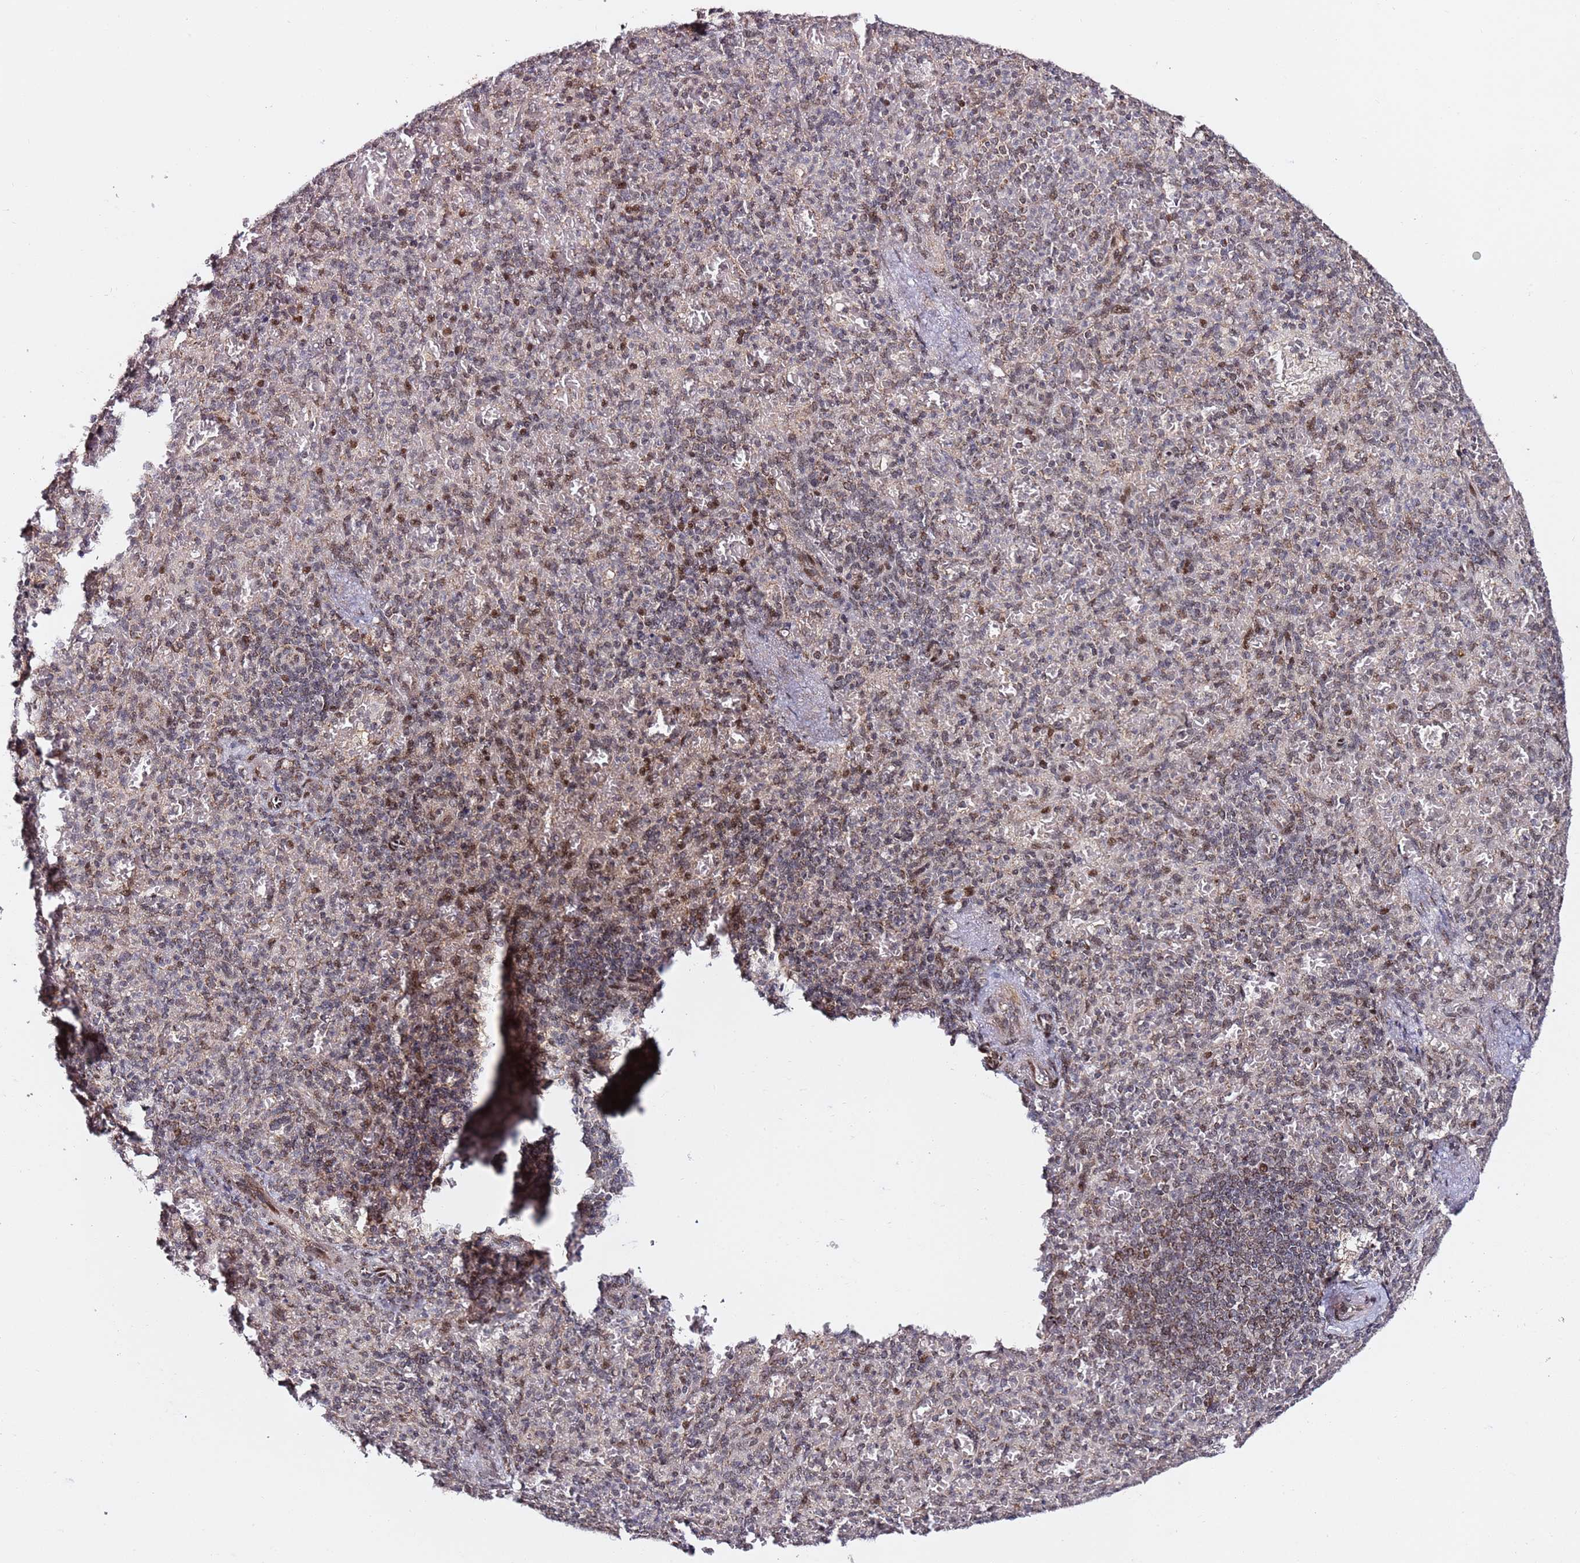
{"staining": {"intensity": "moderate", "quantity": "<25%", "location": "nuclear"}, "tissue": "spleen", "cell_type": "Cells in red pulp", "image_type": "normal", "snomed": [{"axis": "morphology", "description": "Normal tissue, NOS"}, {"axis": "topography", "description": "Spleen"}], "caption": "A micrograph of spleen stained for a protein demonstrates moderate nuclear brown staining in cells in red pulp.", "gene": "TP53AIP1", "patient": {"sex": "female", "age": 74}}